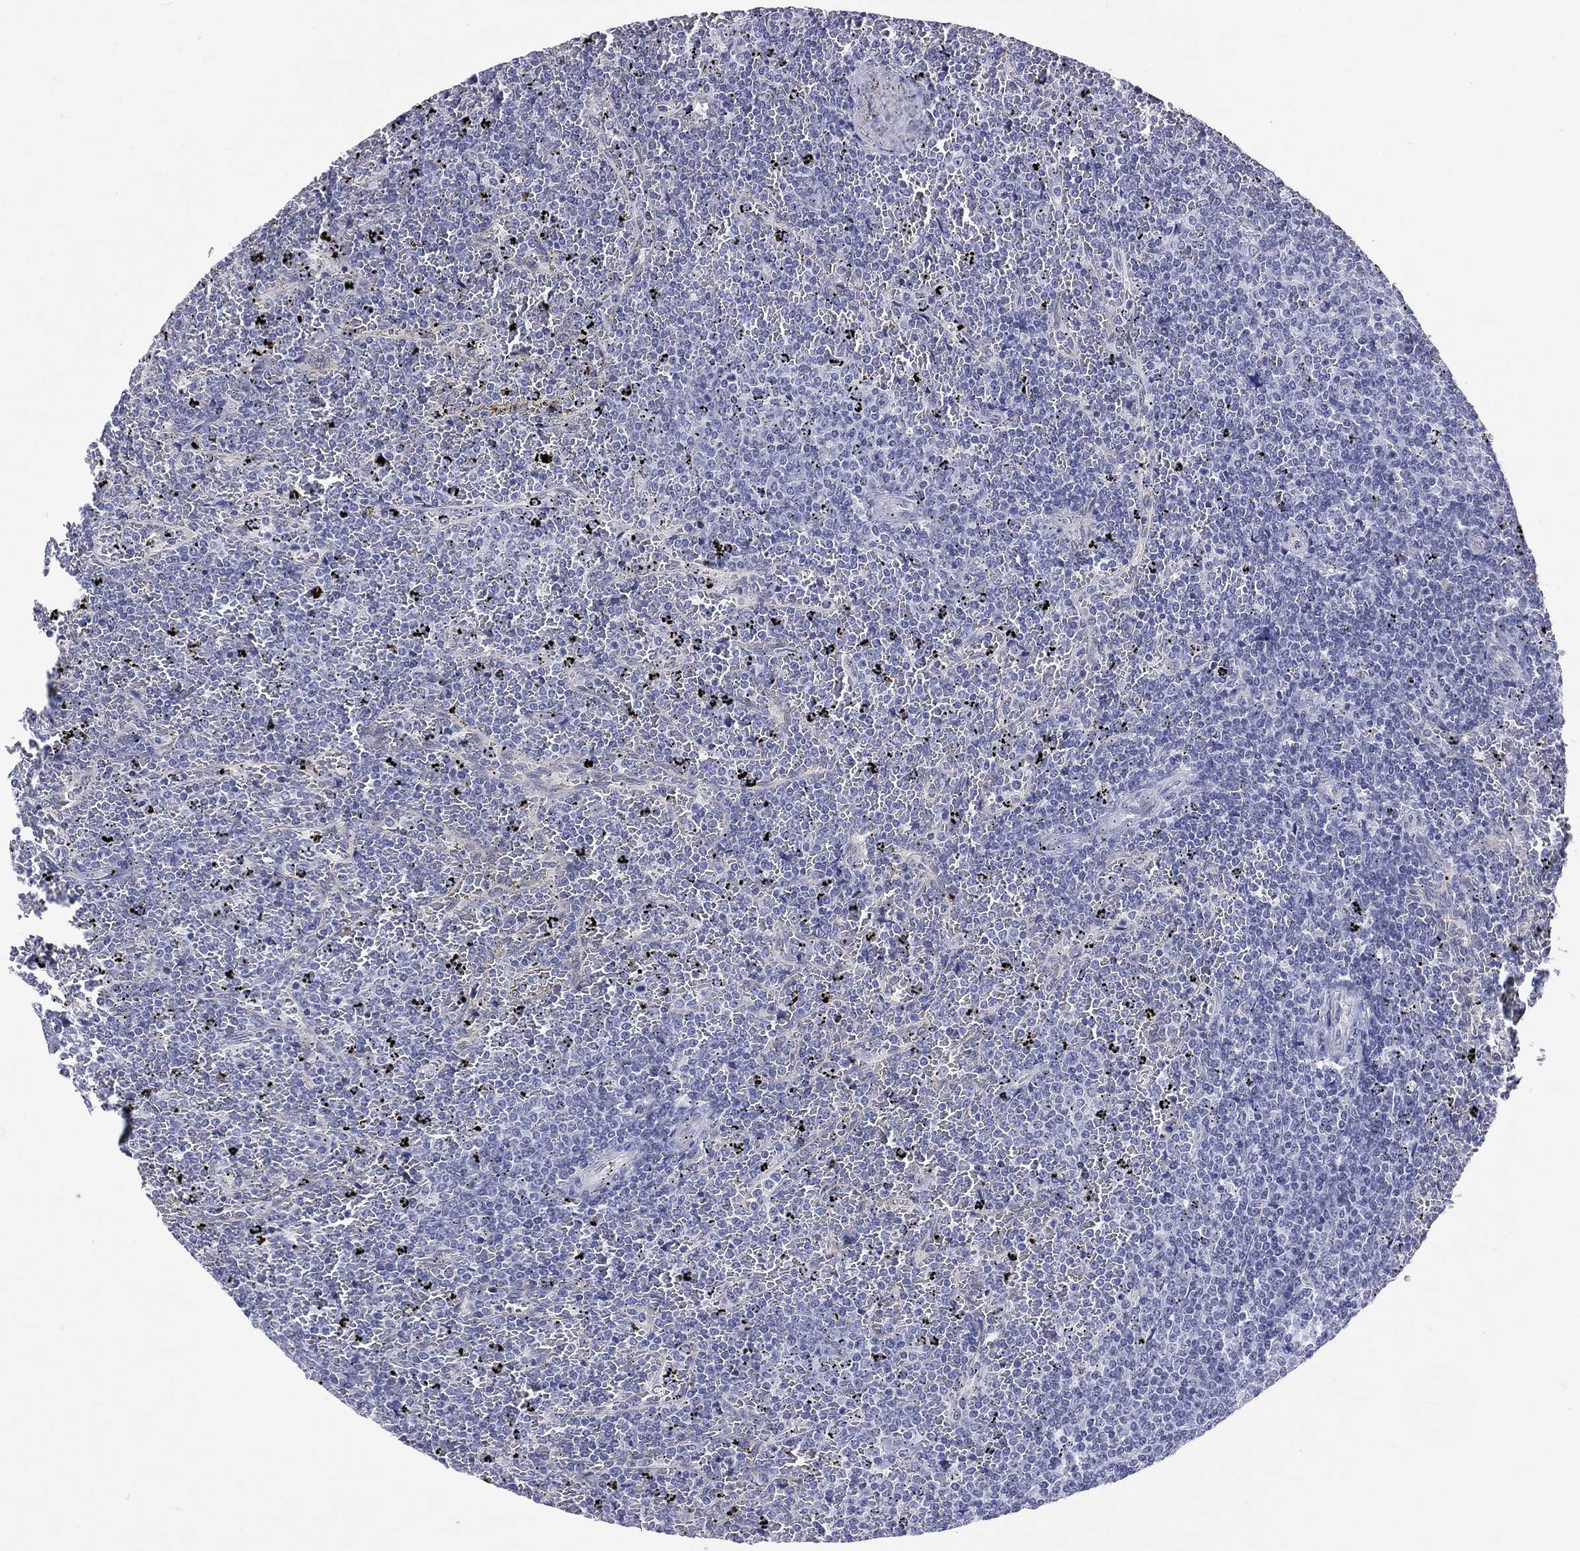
{"staining": {"intensity": "negative", "quantity": "none", "location": "none"}, "tissue": "lymphoma", "cell_type": "Tumor cells", "image_type": "cancer", "snomed": [{"axis": "morphology", "description": "Malignant lymphoma, non-Hodgkin's type, Low grade"}, {"axis": "topography", "description": "Spleen"}], "caption": "Immunohistochemistry of human lymphoma displays no positivity in tumor cells.", "gene": "SSX1", "patient": {"sex": "female", "age": 77}}